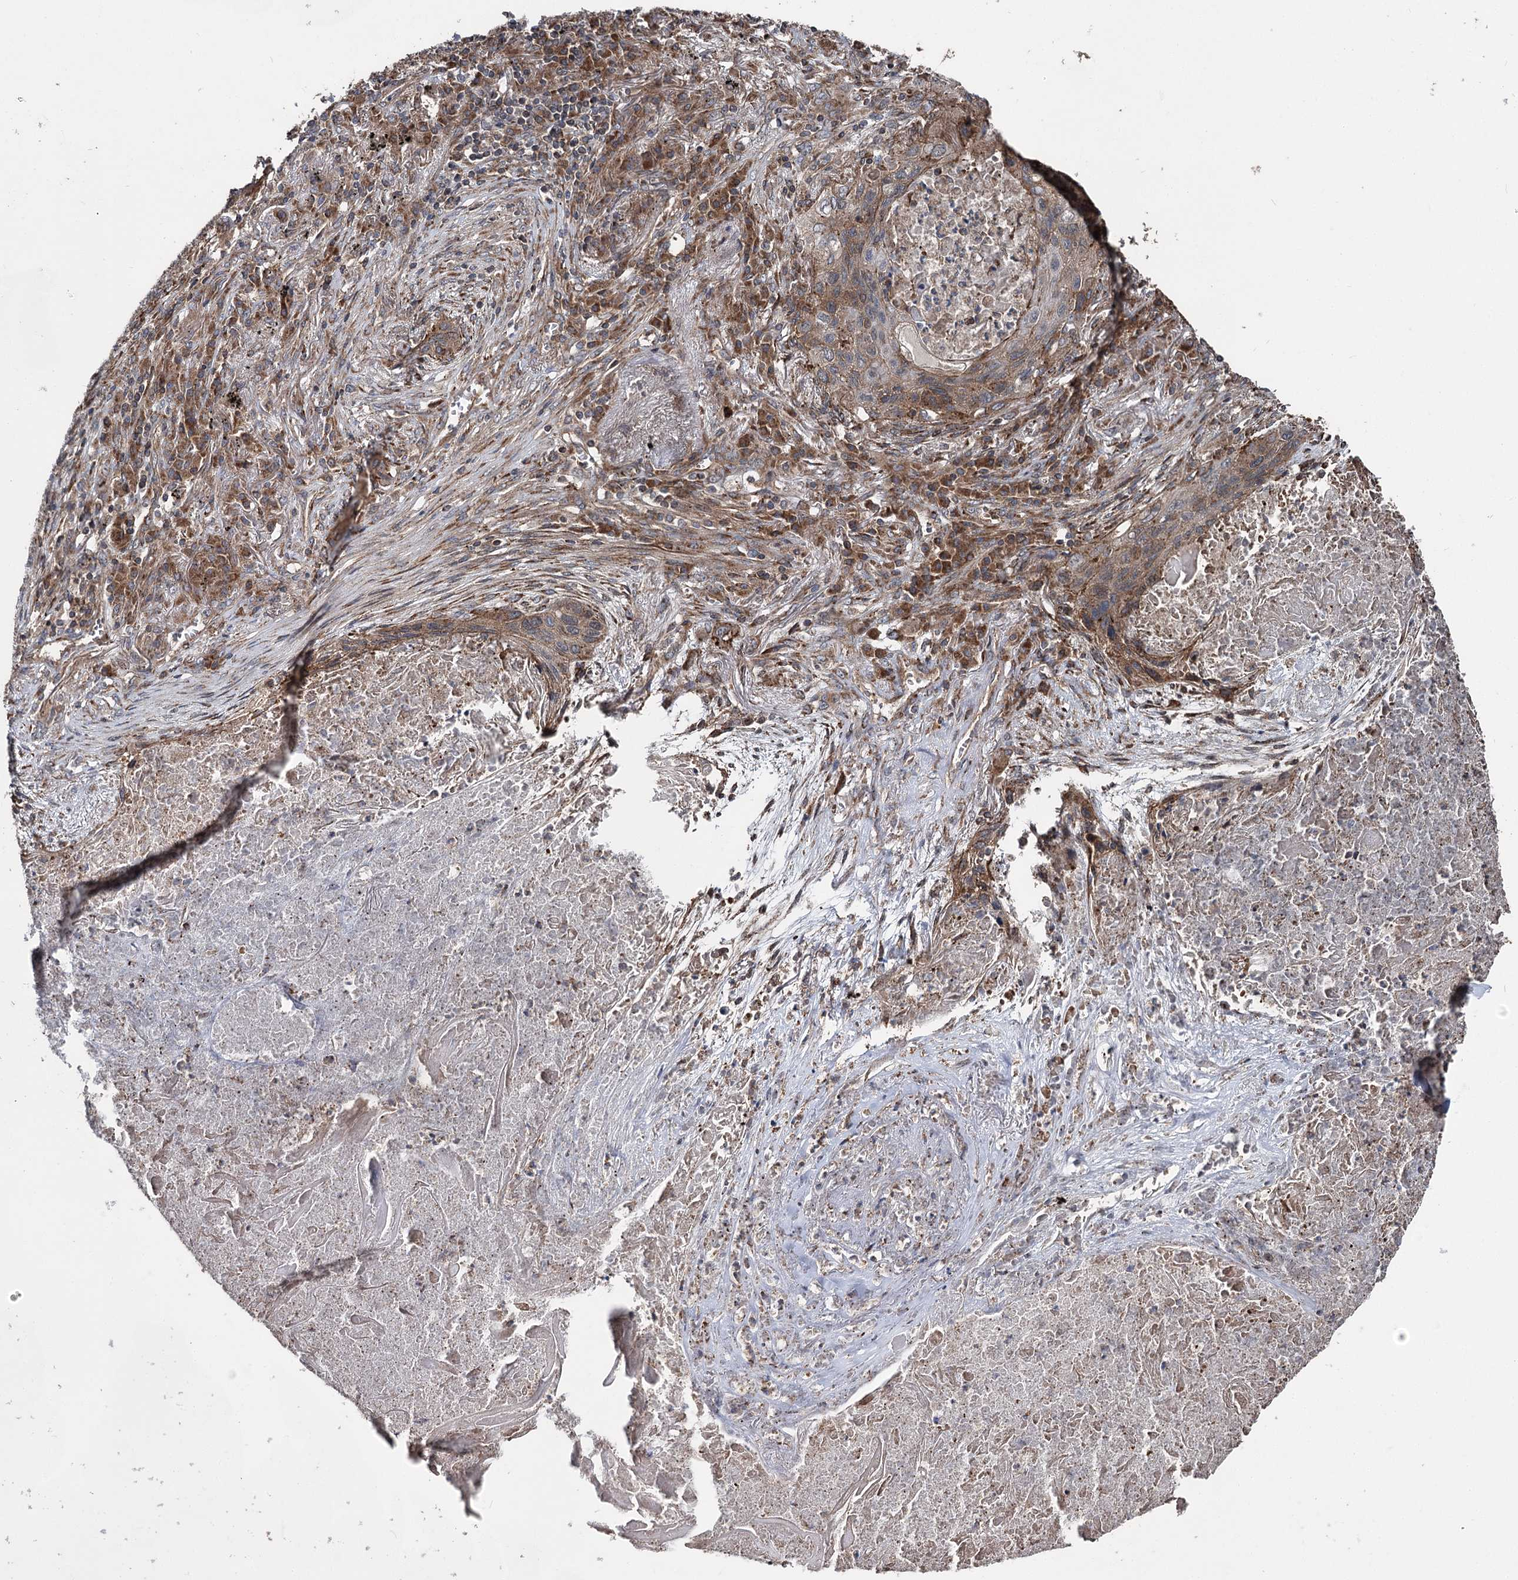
{"staining": {"intensity": "moderate", "quantity": "<25%", "location": "cytoplasmic/membranous"}, "tissue": "lung cancer", "cell_type": "Tumor cells", "image_type": "cancer", "snomed": [{"axis": "morphology", "description": "Squamous cell carcinoma, NOS"}, {"axis": "topography", "description": "Lung"}], "caption": "A photomicrograph showing moderate cytoplasmic/membranous staining in approximately <25% of tumor cells in lung cancer, as visualized by brown immunohistochemical staining.", "gene": "ITFG2", "patient": {"sex": "female", "age": 63}}